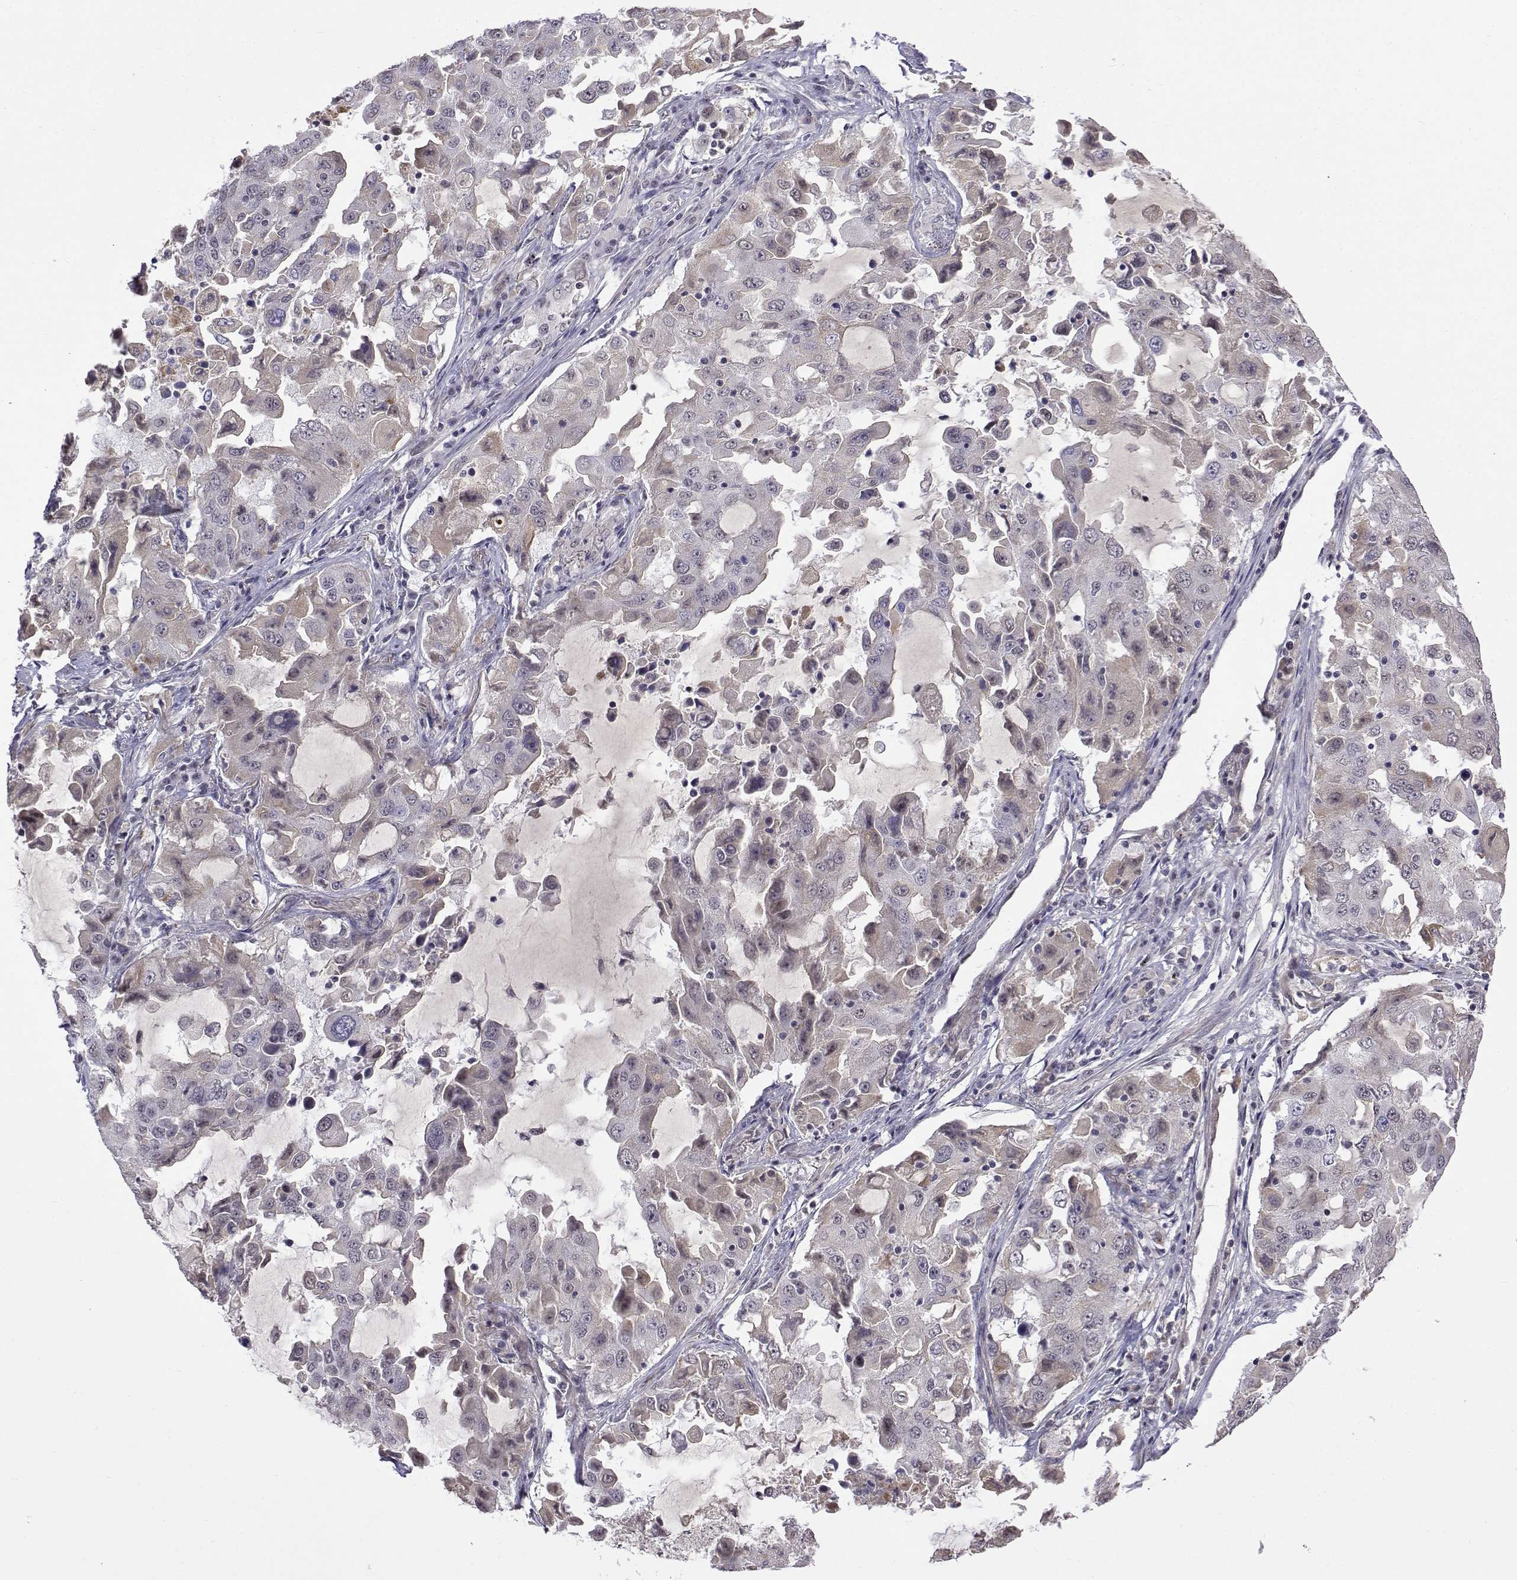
{"staining": {"intensity": "negative", "quantity": "none", "location": "none"}, "tissue": "lung cancer", "cell_type": "Tumor cells", "image_type": "cancer", "snomed": [{"axis": "morphology", "description": "Adenocarcinoma, NOS"}, {"axis": "topography", "description": "Lung"}], "caption": "Protein analysis of lung cancer exhibits no significant staining in tumor cells.", "gene": "ITGA7", "patient": {"sex": "female", "age": 61}}